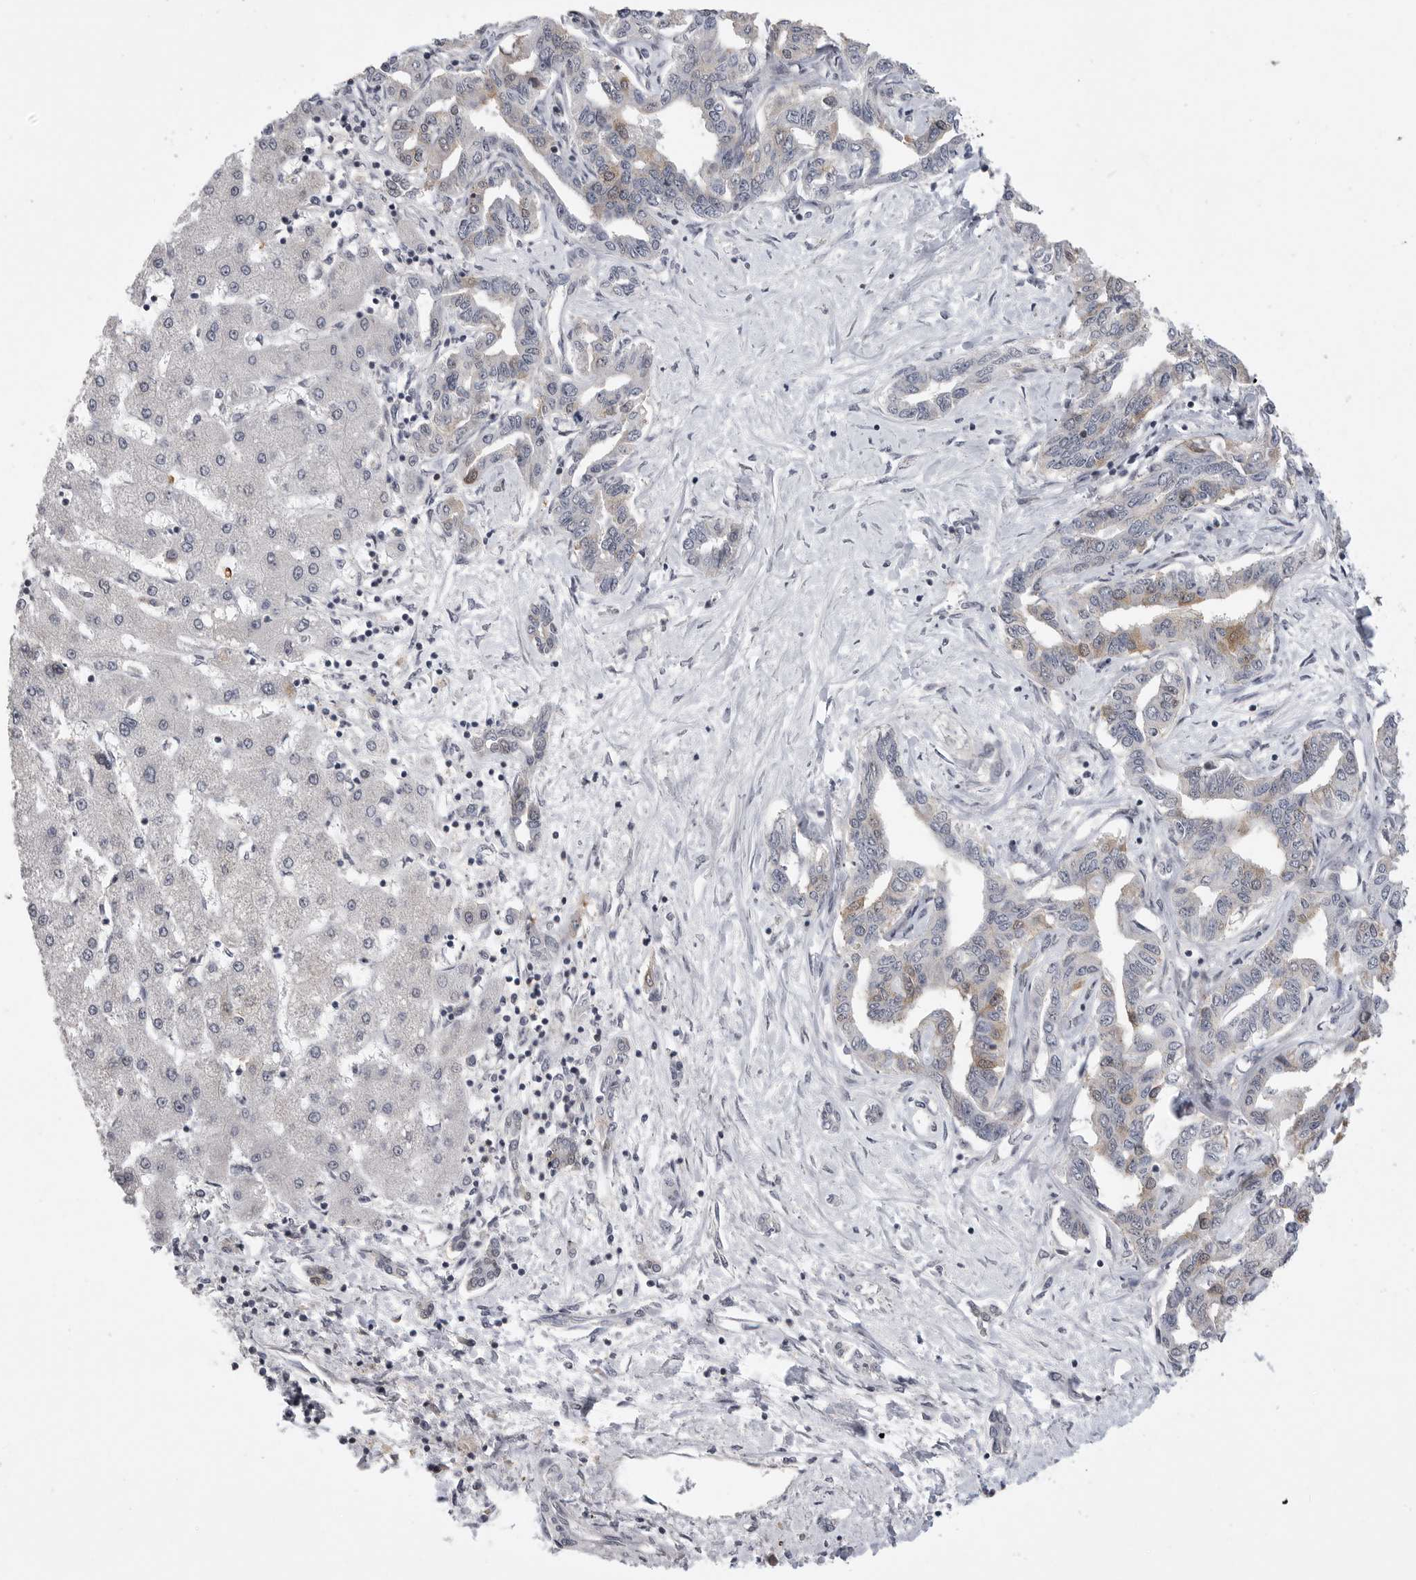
{"staining": {"intensity": "moderate", "quantity": "<25%", "location": "cytoplasmic/membranous,nuclear"}, "tissue": "liver cancer", "cell_type": "Tumor cells", "image_type": "cancer", "snomed": [{"axis": "morphology", "description": "Cholangiocarcinoma"}, {"axis": "topography", "description": "Liver"}], "caption": "Cholangiocarcinoma (liver) tissue demonstrates moderate cytoplasmic/membranous and nuclear positivity in about <25% of tumor cells, visualized by immunohistochemistry.", "gene": "FBXO43", "patient": {"sex": "male", "age": 59}}